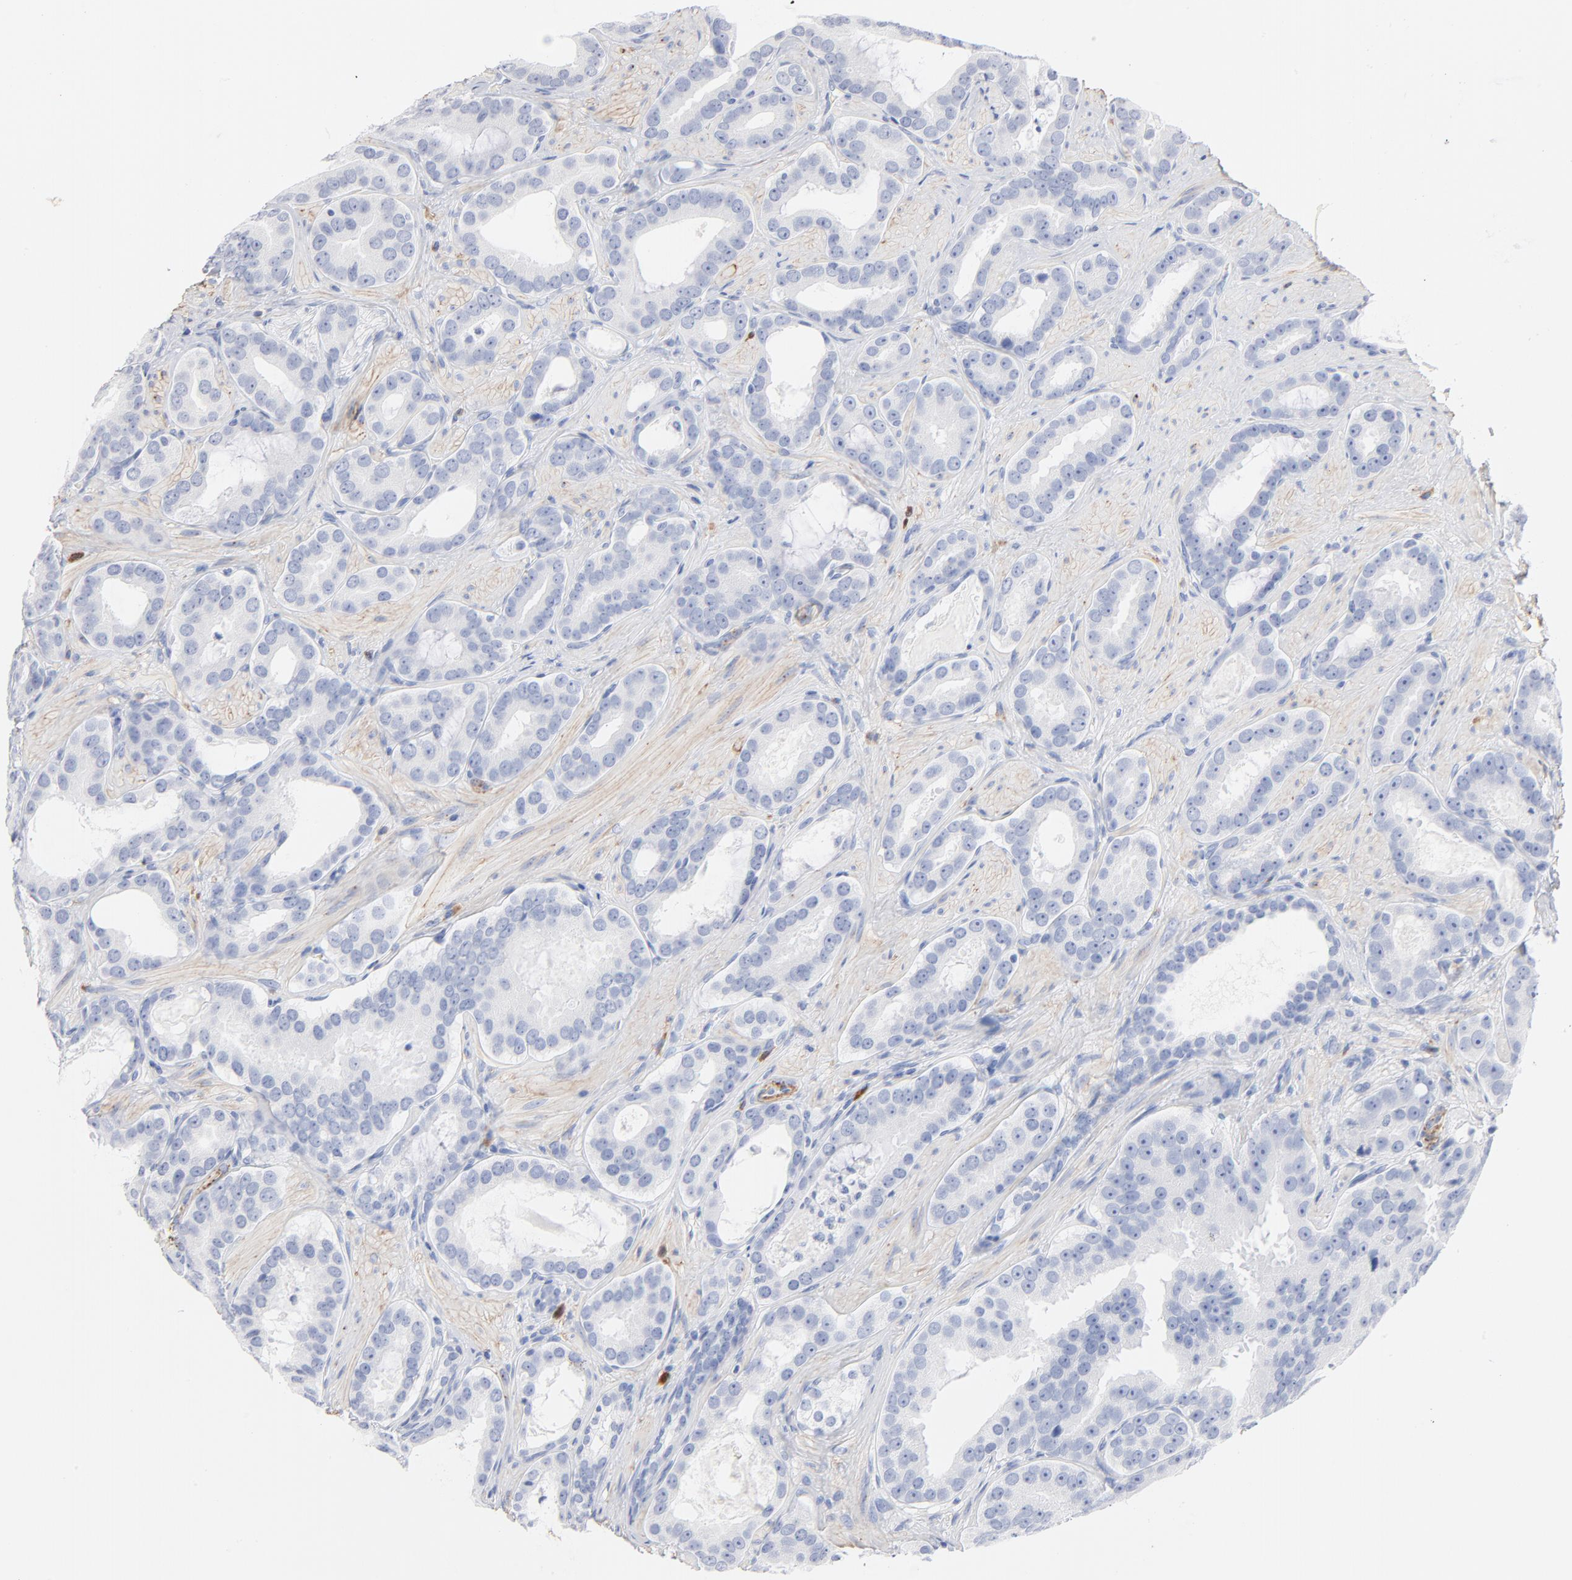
{"staining": {"intensity": "negative", "quantity": "none", "location": "none"}, "tissue": "prostate cancer", "cell_type": "Tumor cells", "image_type": "cancer", "snomed": [{"axis": "morphology", "description": "Adenocarcinoma, Low grade"}, {"axis": "topography", "description": "Prostate"}], "caption": "Immunohistochemistry (IHC) of human prostate cancer (adenocarcinoma (low-grade)) exhibits no positivity in tumor cells.", "gene": "AGTR1", "patient": {"sex": "male", "age": 59}}